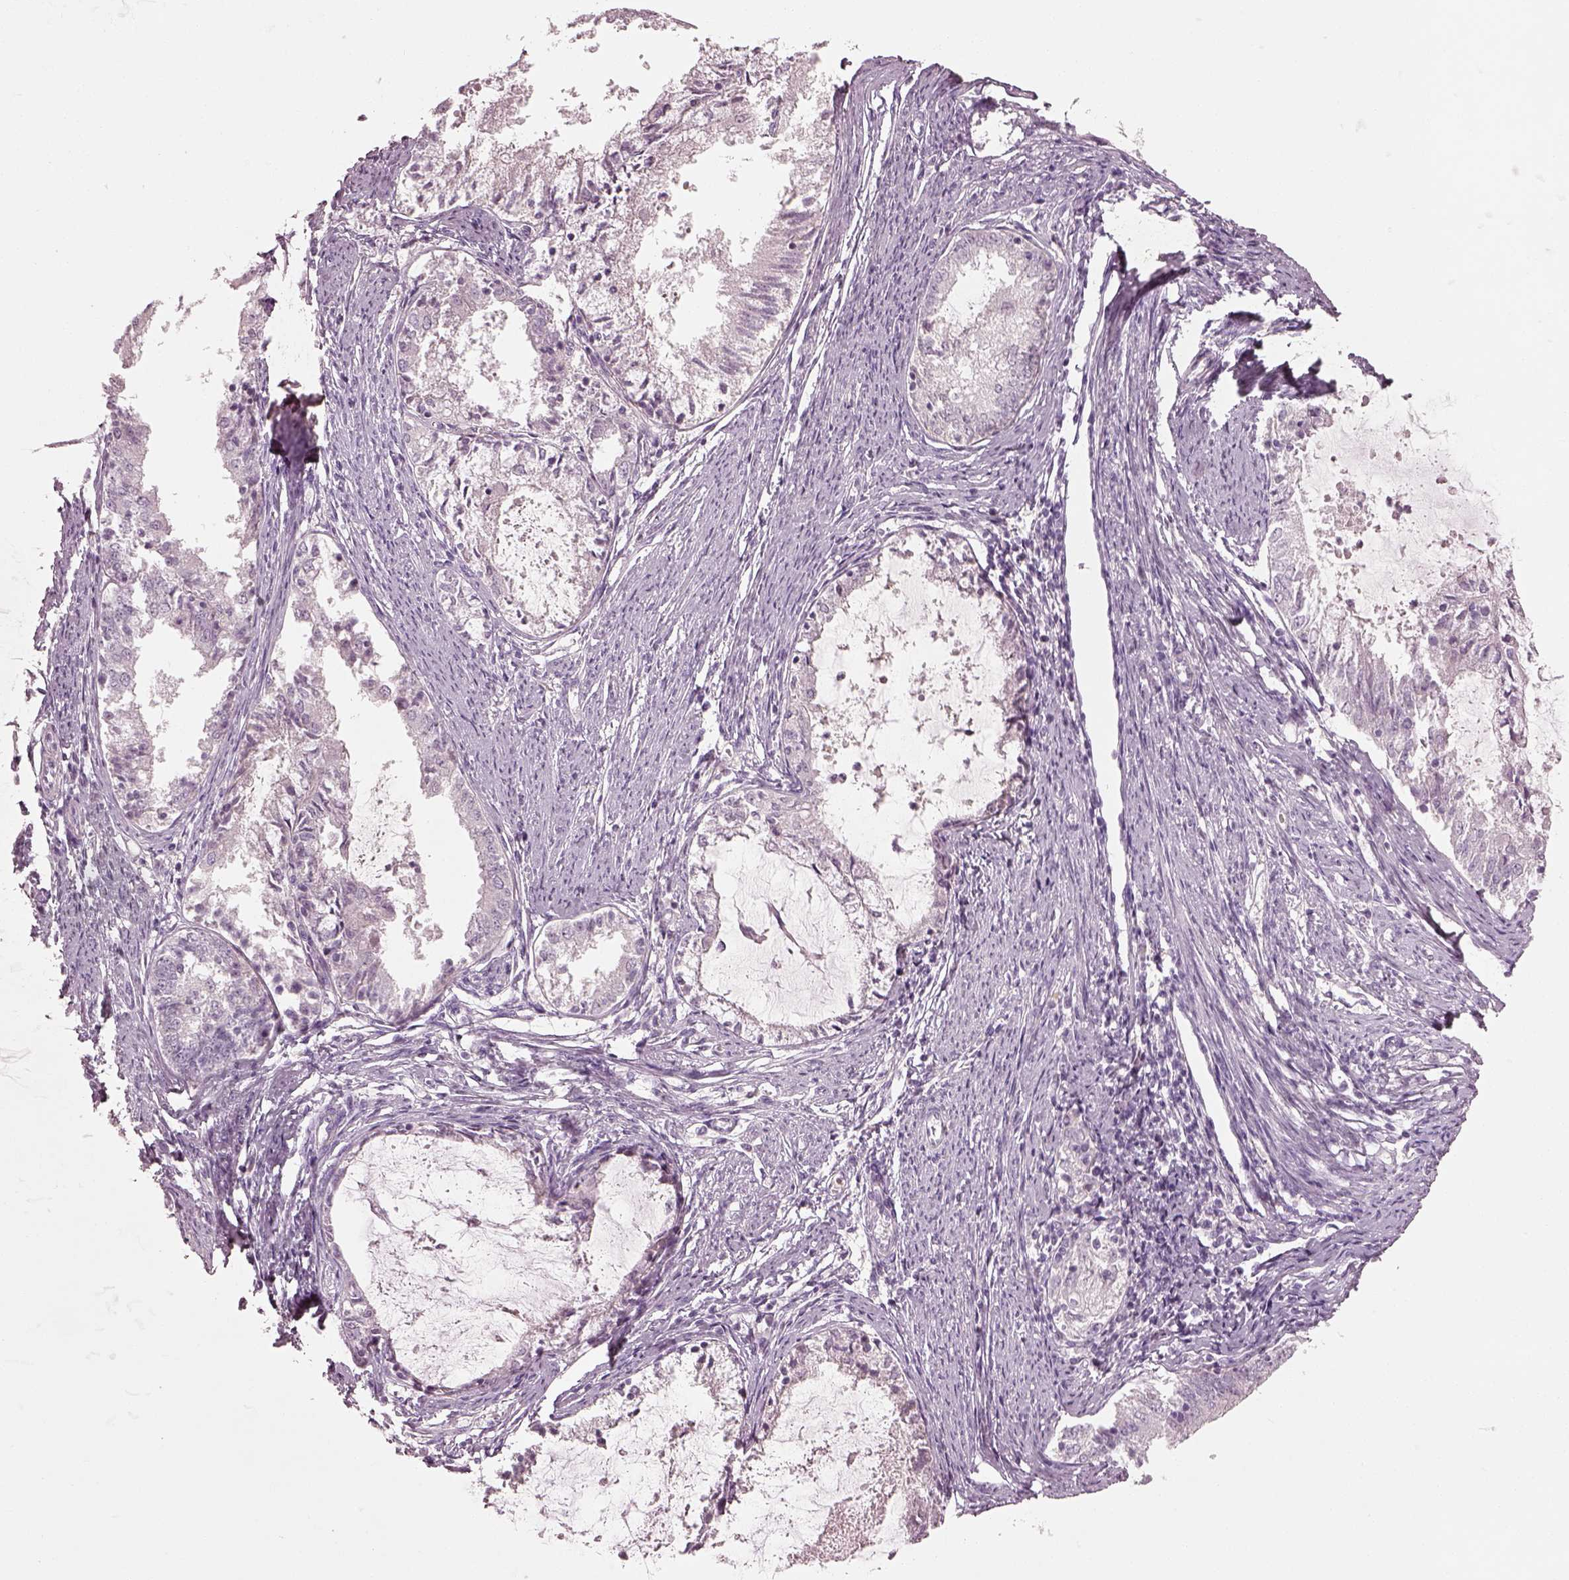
{"staining": {"intensity": "negative", "quantity": "none", "location": "none"}, "tissue": "endometrial cancer", "cell_type": "Tumor cells", "image_type": "cancer", "snomed": [{"axis": "morphology", "description": "Adenocarcinoma, NOS"}, {"axis": "topography", "description": "Endometrium"}], "caption": "Human endometrial adenocarcinoma stained for a protein using IHC displays no positivity in tumor cells.", "gene": "SPATA6L", "patient": {"sex": "female", "age": 57}}